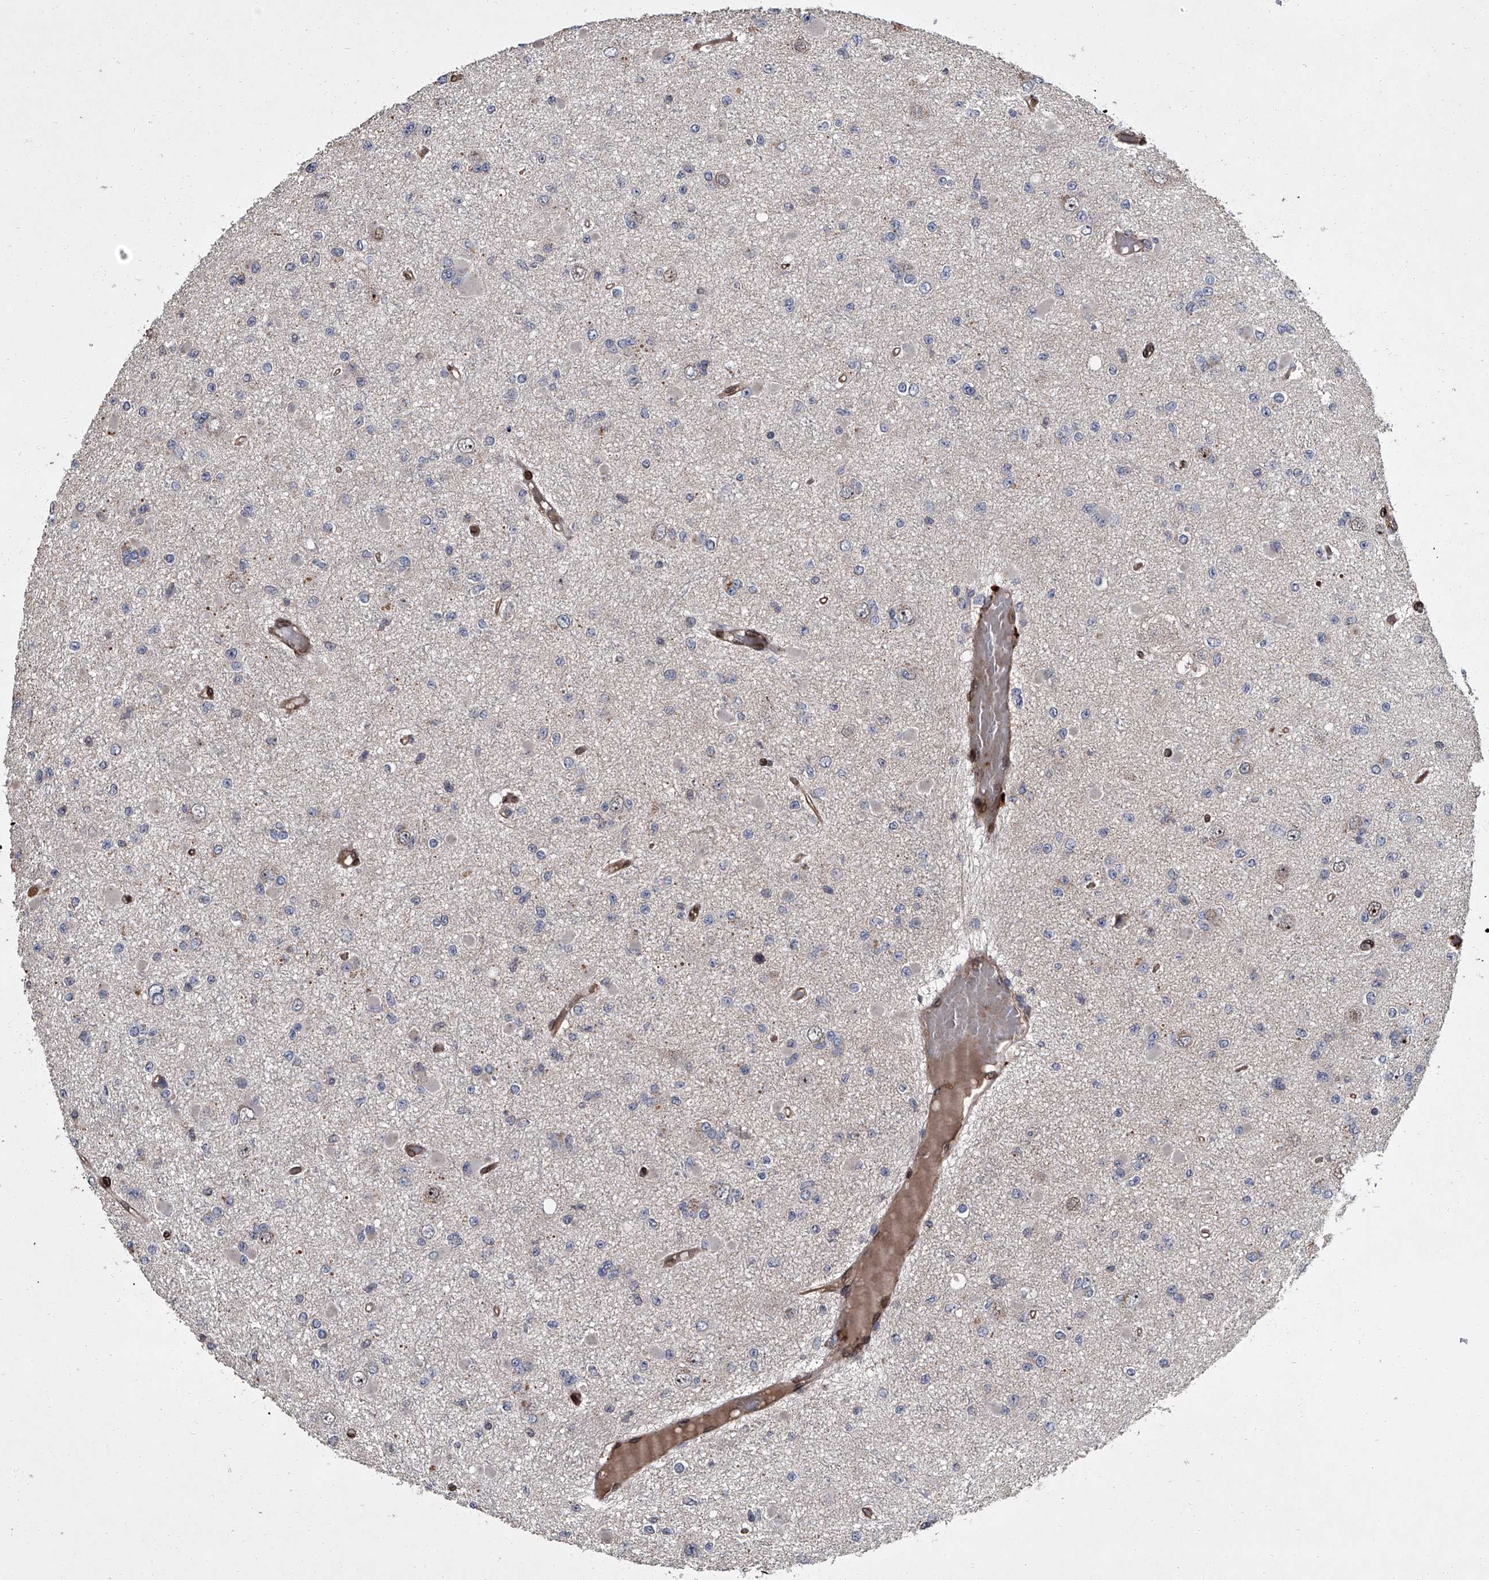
{"staining": {"intensity": "negative", "quantity": "none", "location": "none"}, "tissue": "glioma", "cell_type": "Tumor cells", "image_type": "cancer", "snomed": [{"axis": "morphology", "description": "Glioma, malignant, Low grade"}, {"axis": "topography", "description": "Brain"}], "caption": "The image displays no significant expression in tumor cells of glioma.", "gene": "LRRC8C", "patient": {"sex": "female", "age": 22}}